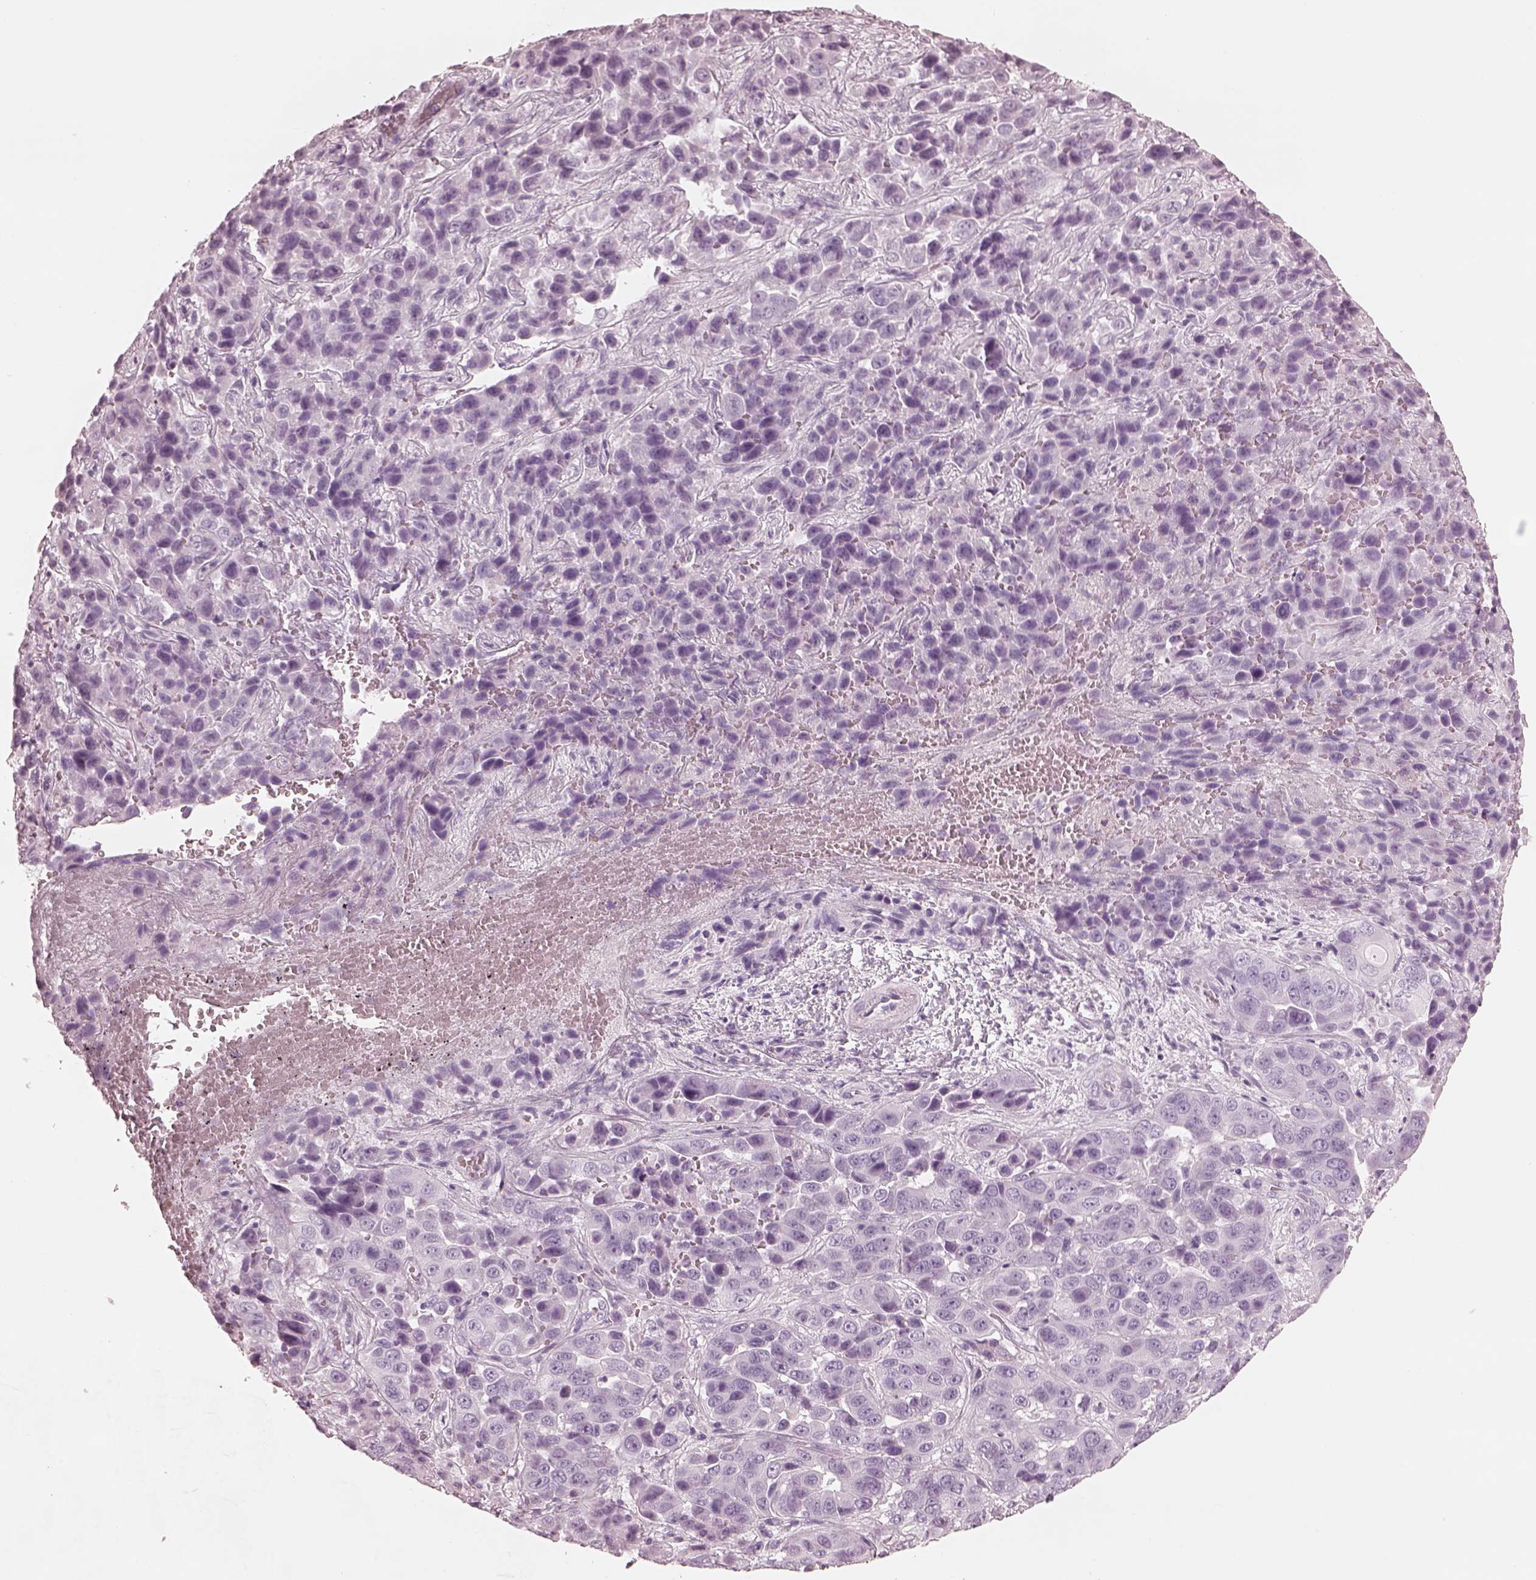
{"staining": {"intensity": "negative", "quantity": "none", "location": "none"}, "tissue": "liver cancer", "cell_type": "Tumor cells", "image_type": "cancer", "snomed": [{"axis": "morphology", "description": "Cholangiocarcinoma"}, {"axis": "topography", "description": "Liver"}], "caption": "IHC of human liver cancer exhibits no positivity in tumor cells.", "gene": "FABP9", "patient": {"sex": "female", "age": 52}}